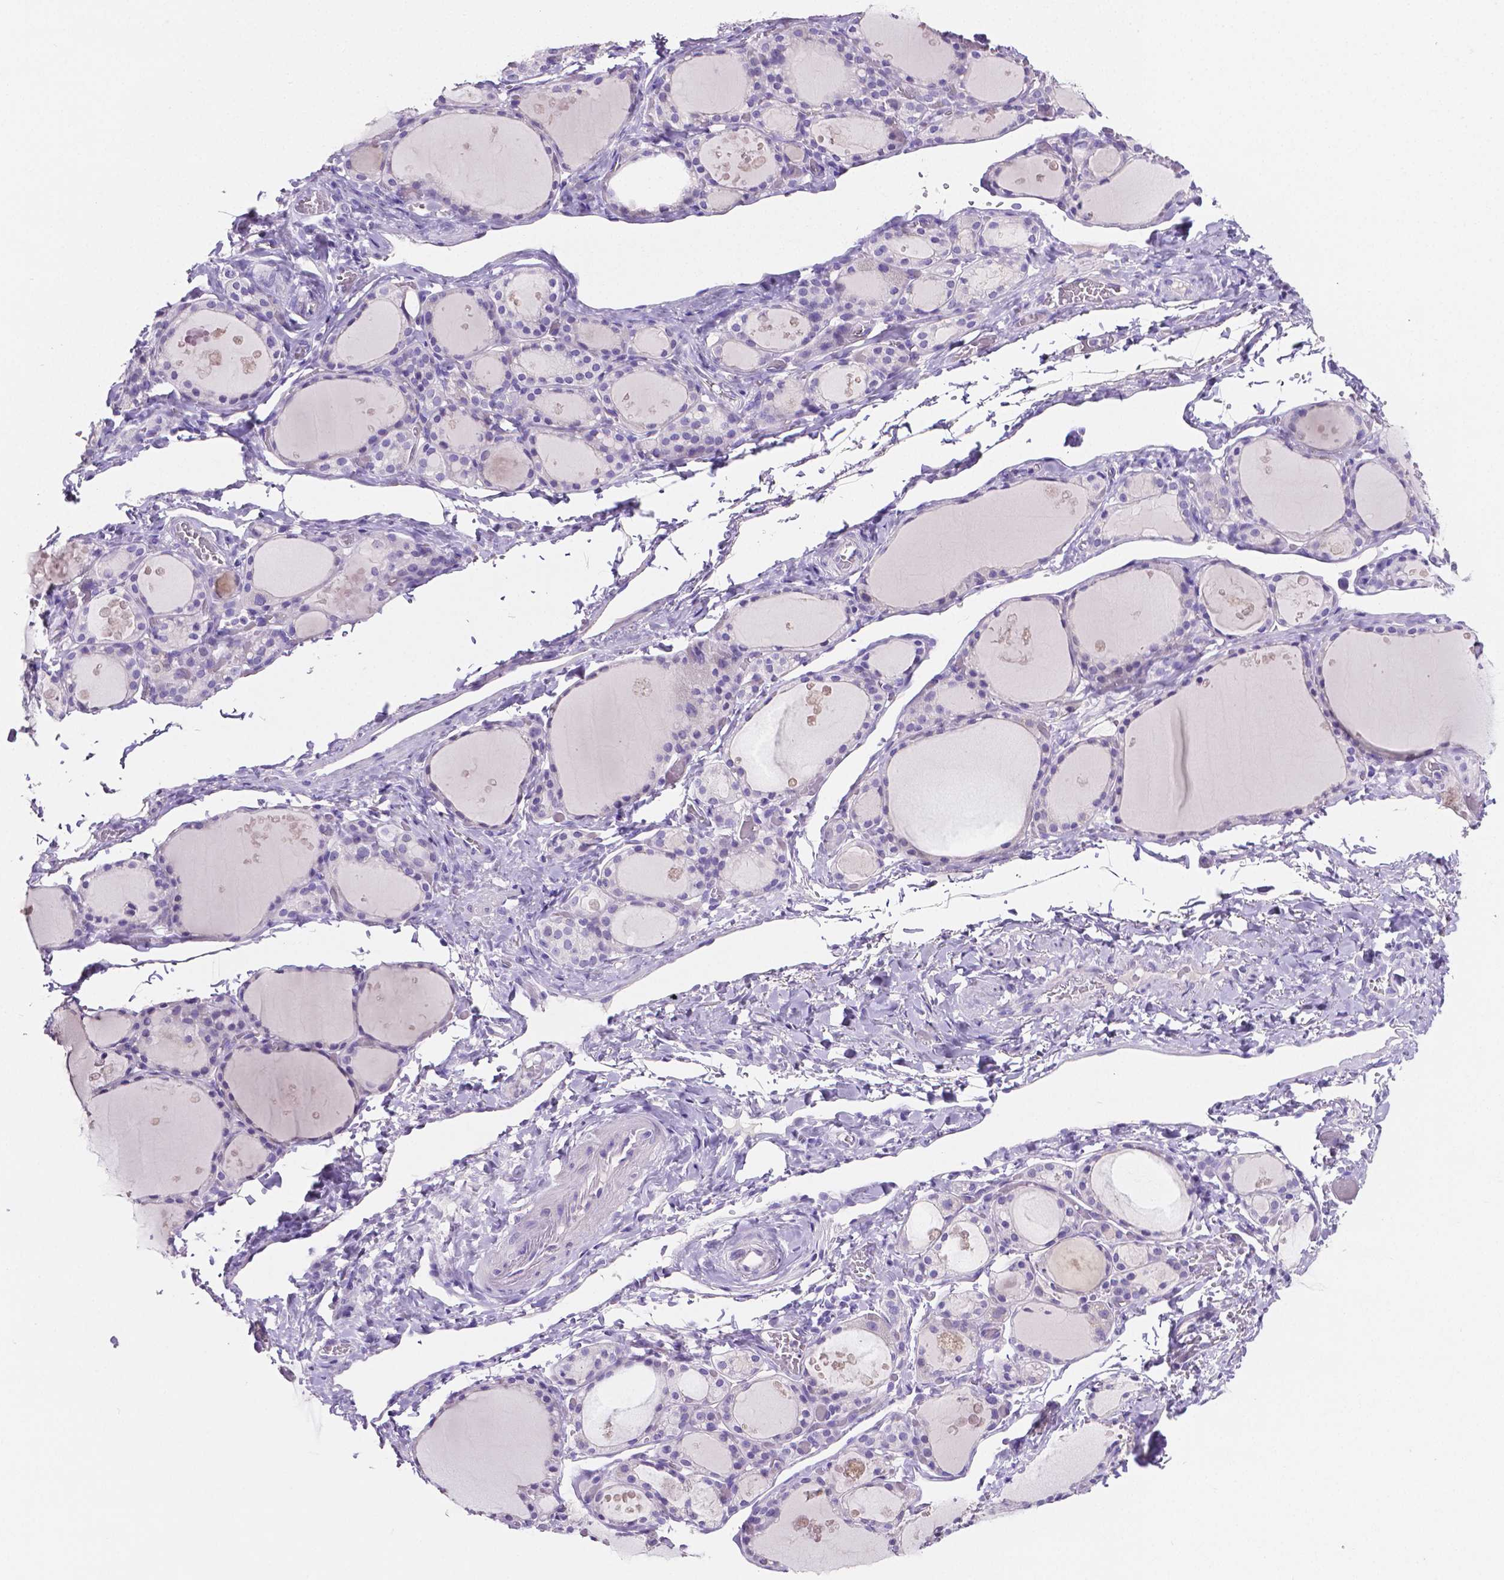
{"staining": {"intensity": "negative", "quantity": "none", "location": "none"}, "tissue": "thyroid gland", "cell_type": "Glandular cells", "image_type": "normal", "snomed": [{"axis": "morphology", "description": "Normal tissue, NOS"}, {"axis": "topography", "description": "Thyroid gland"}], "caption": "A high-resolution micrograph shows IHC staining of normal thyroid gland, which demonstrates no significant expression in glandular cells.", "gene": "SLC22A2", "patient": {"sex": "male", "age": 68}}